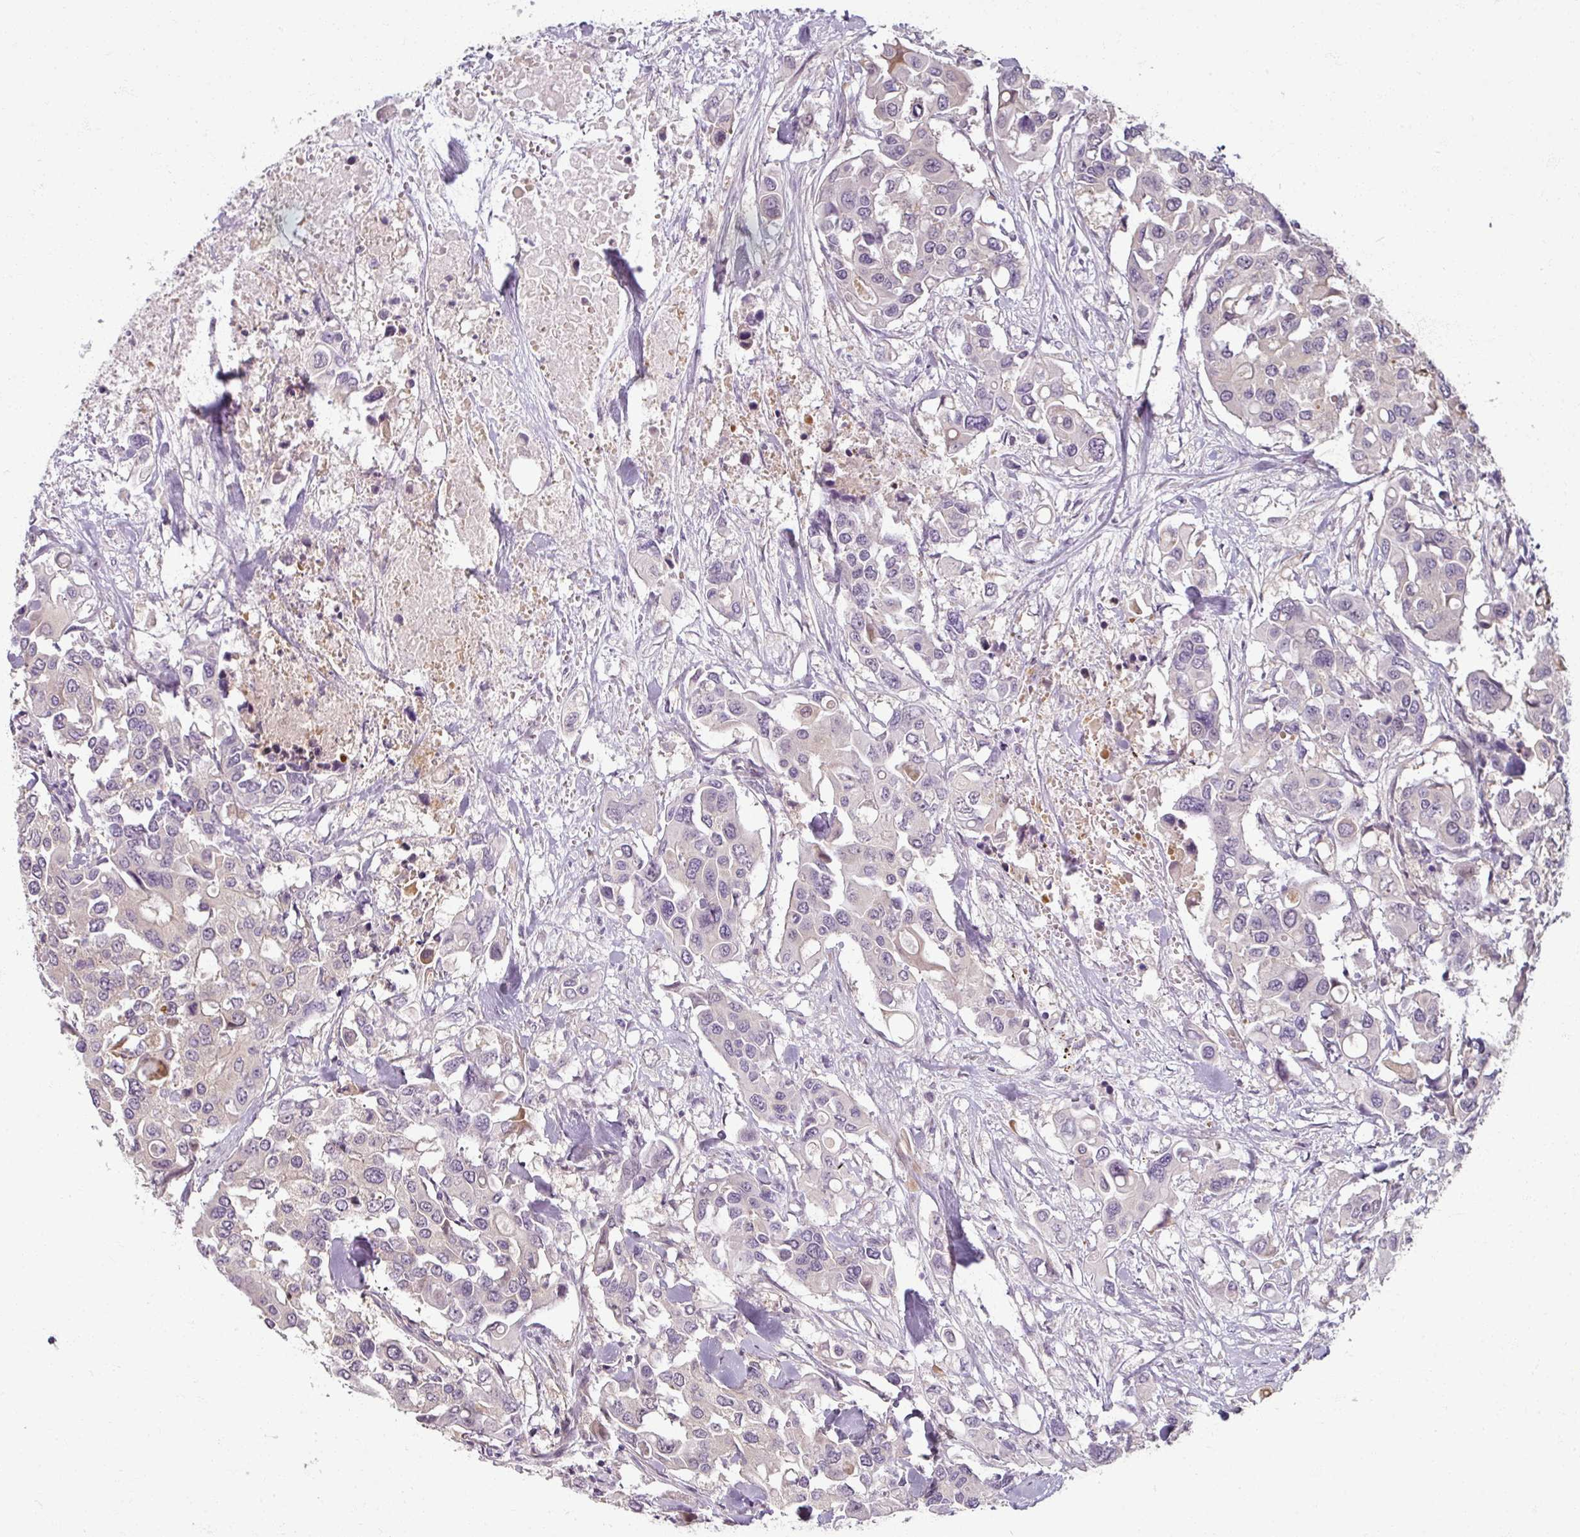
{"staining": {"intensity": "negative", "quantity": "none", "location": "none"}, "tissue": "colorectal cancer", "cell_type": "Tumor cells", "image_type": "cancer", "snomed": [{"axis": "morphology", "description": "Adenocarcinoma, NOS"}, {"axis": "topography", "description": "Colon"}], "caption": "Immunohistochemical staining of human adenocarcinoma (colorectal) shows no significant positivity in tumor cells.", "gene": "MYMK", "patient": {"sex": "male", "age": 77}}